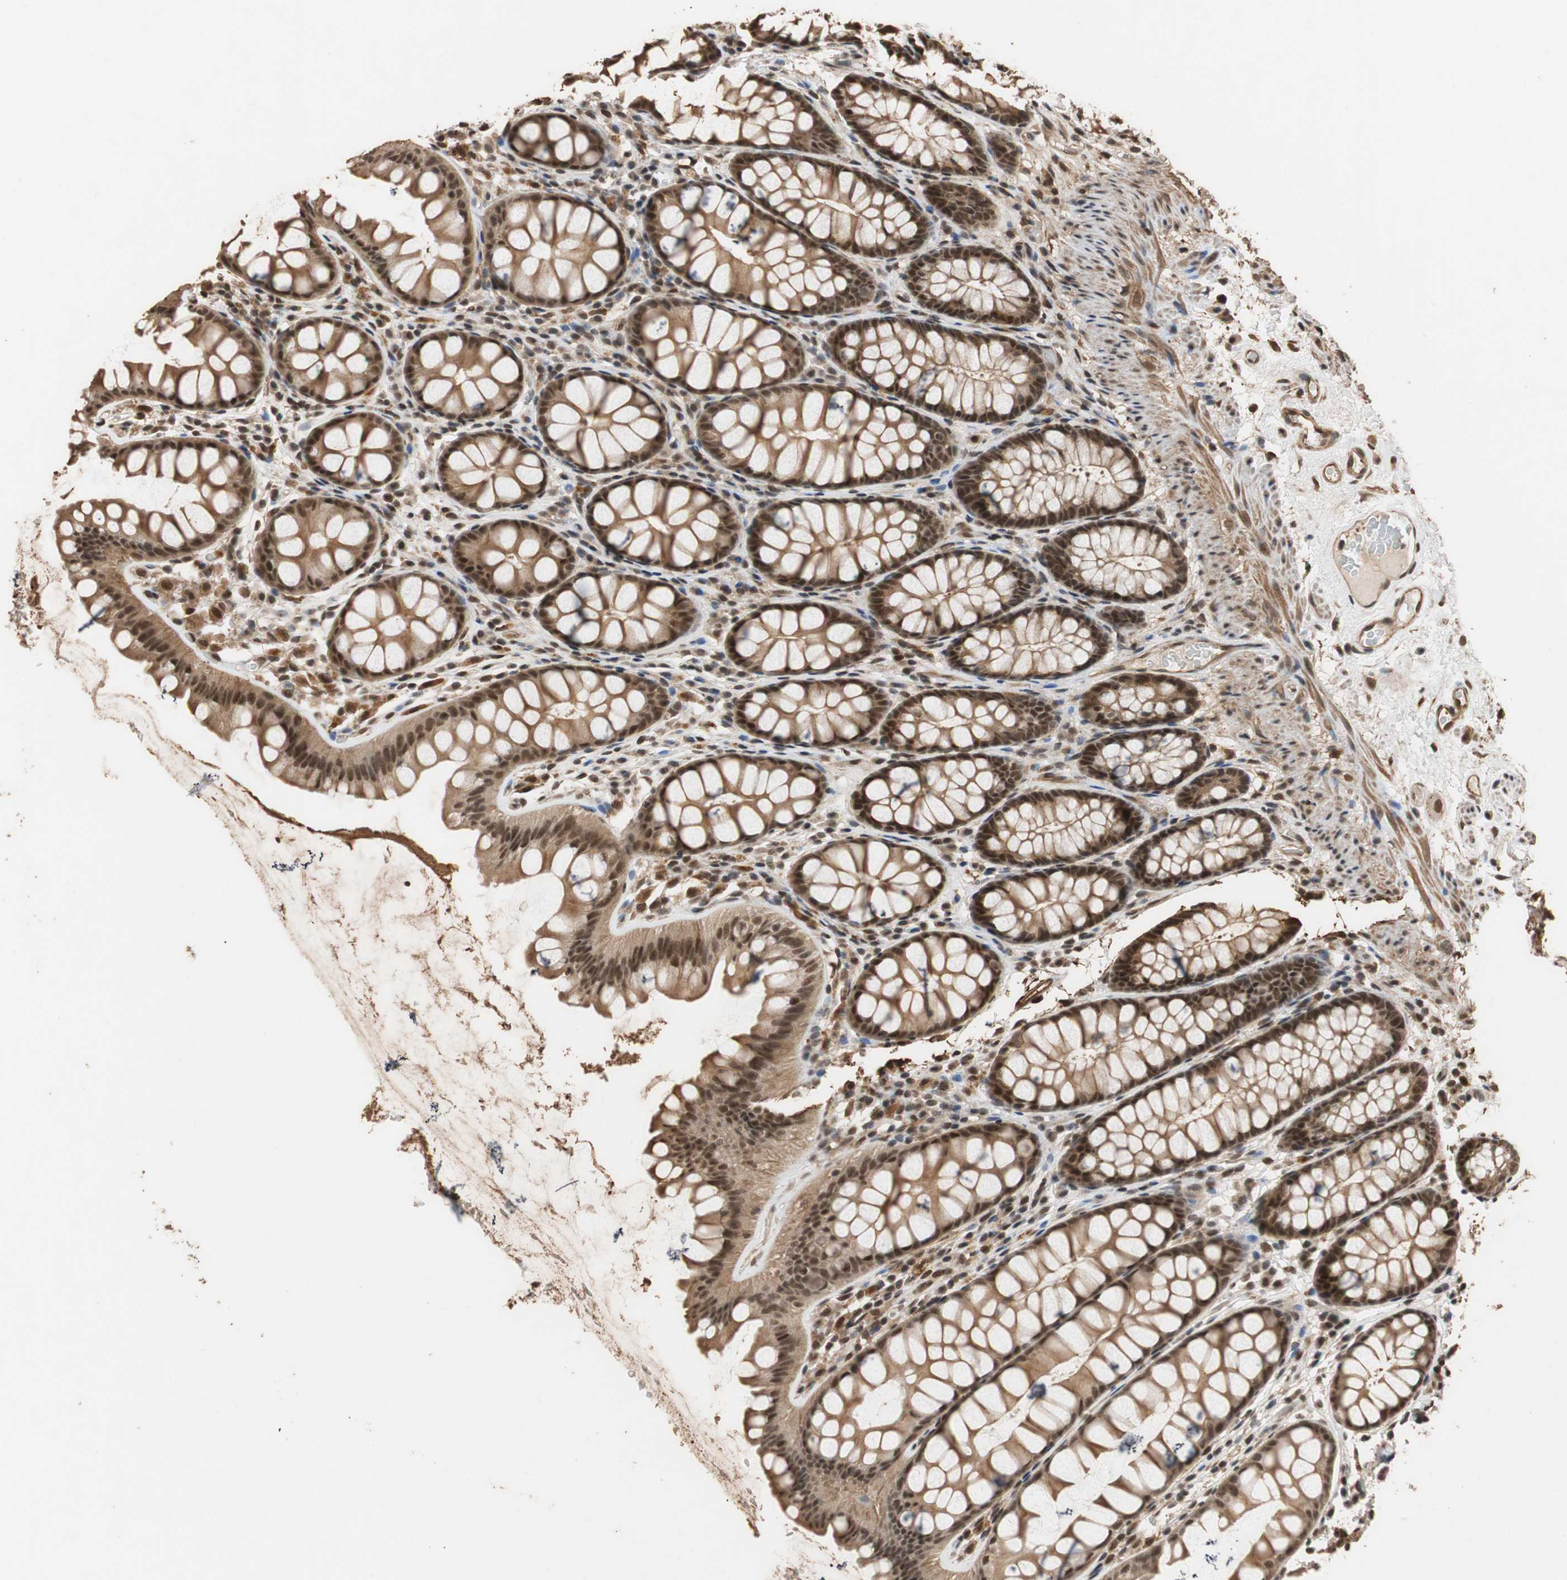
{"staining": {"intensity": "moderate", "quantity": ">75%", "location": "cytoplasmic/membranous,nuclear"}, "tissue": "colon", "cell_type": "Endothelial cells", "image_type": "normal", "snomed": [{"axis": "morphology", "description": "Normal tissue, NOS"}, {"axis": "topography", "description": "Colon"}], "caption": "A medium amount of moderate cytoplasmic/membranous,nuclear positivity is seen in about >75% of endothelial cells in unremarkable colon. Ihc stains the protein of interest in brown and the nuclei are stained blue.", "gene": "CDC5L", "patient": {"sex": "female", "age": 55}}